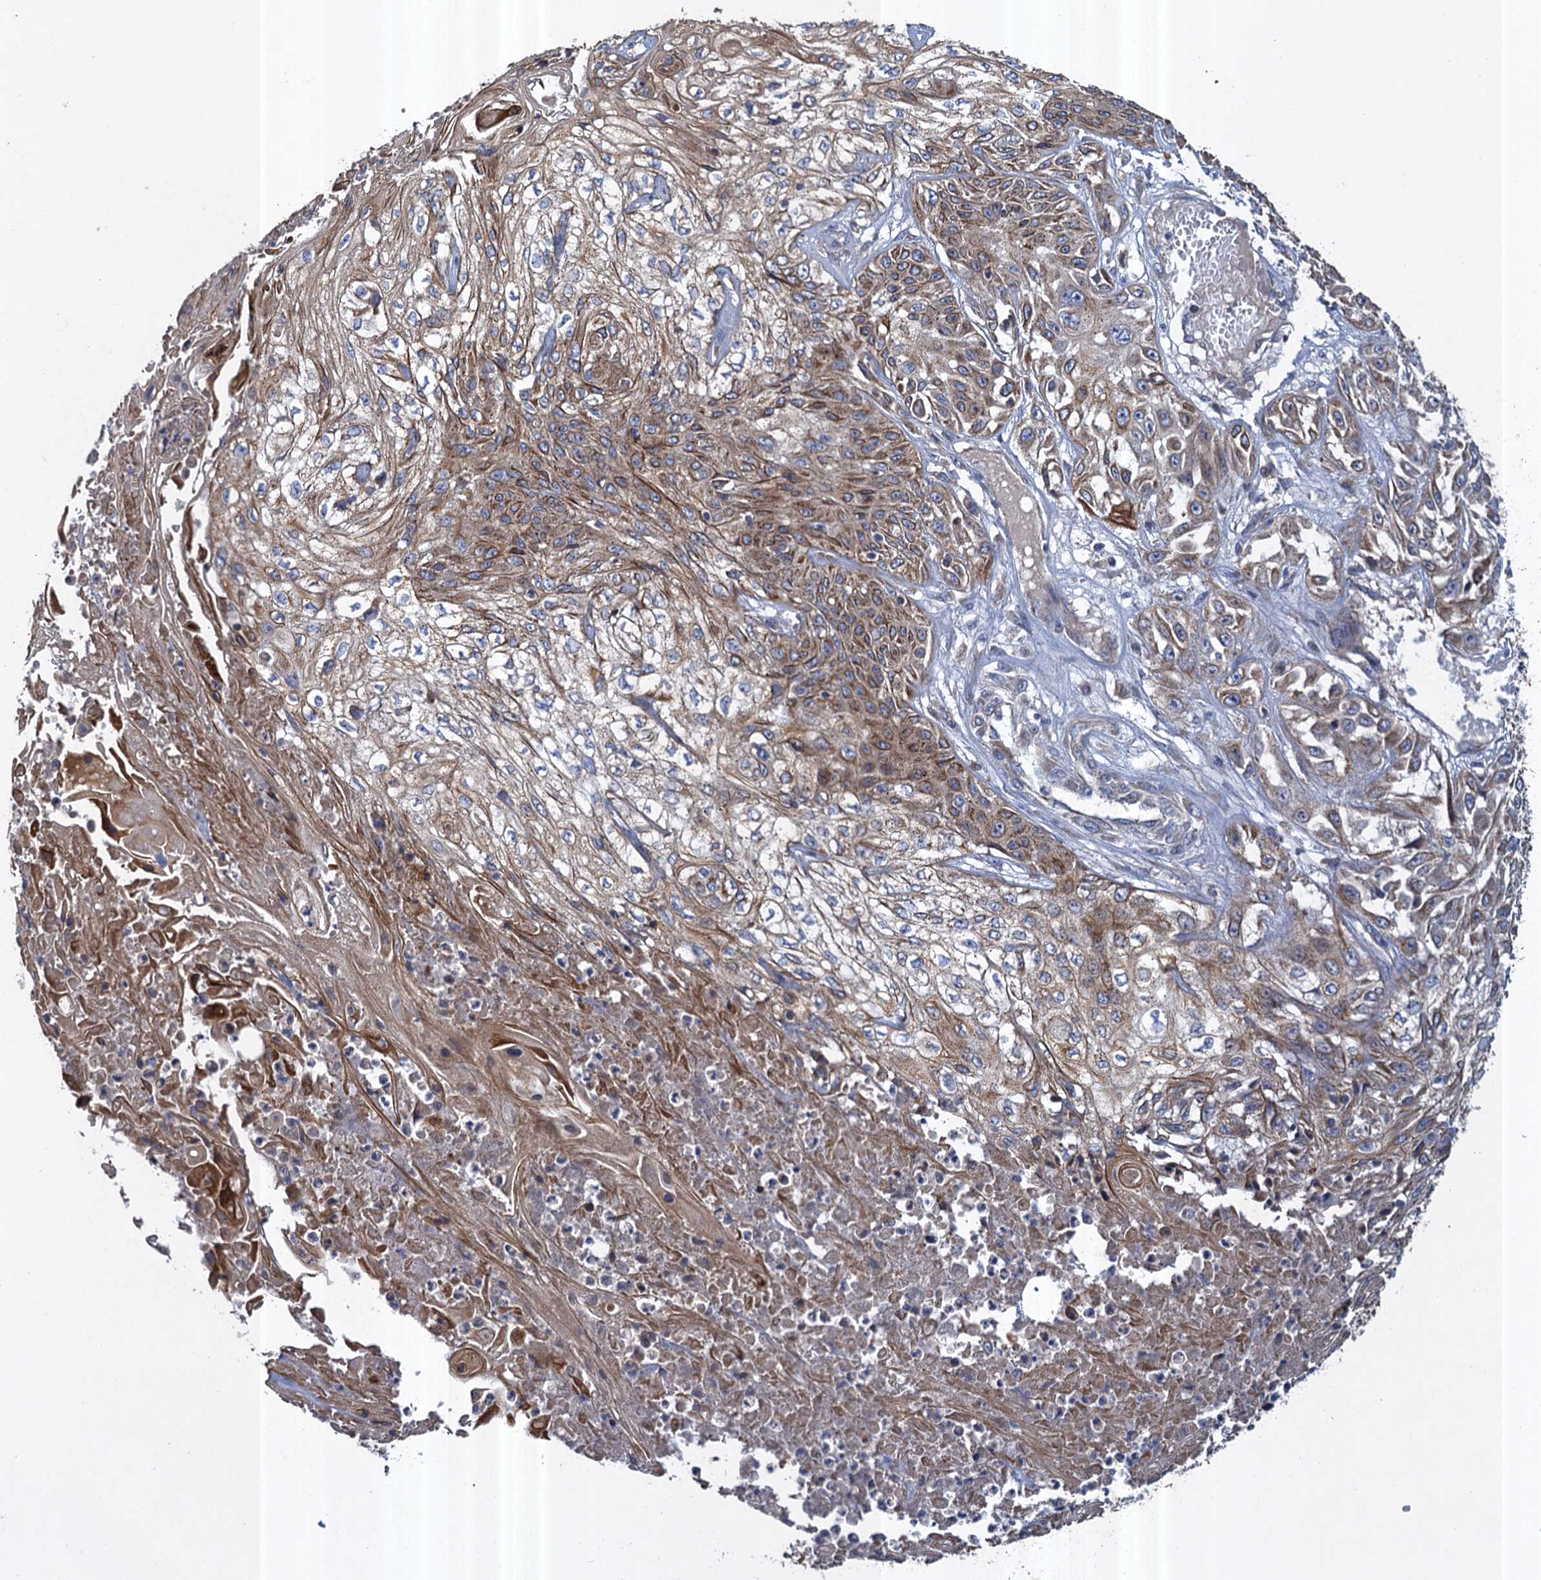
{"staining": {"intensity": "weak", "quantity": ">75%", "location": "cytoplasmic/membranous"}, "tissue": "skin cancer", "cell_type": "Tumor cells", "image_type": "cancer", "snomed": [{"axis": "morphology", "description": "Squamous cell carcinoma, NOS"}, {"axis": "morphology", "description": "Squamous cell carcinoma, metastatic, NOS"}, {"axis": "topography", "description": "Skin"}, {"axis": "topography", "description": "Lymph node"}], "caption": "Weak cytoplasmic/membranous positivity is seen in about >75% of tumor cells in skin cancer.", "gene": "TXNDC11", "patient": {"sex": "male", "age": 75}}